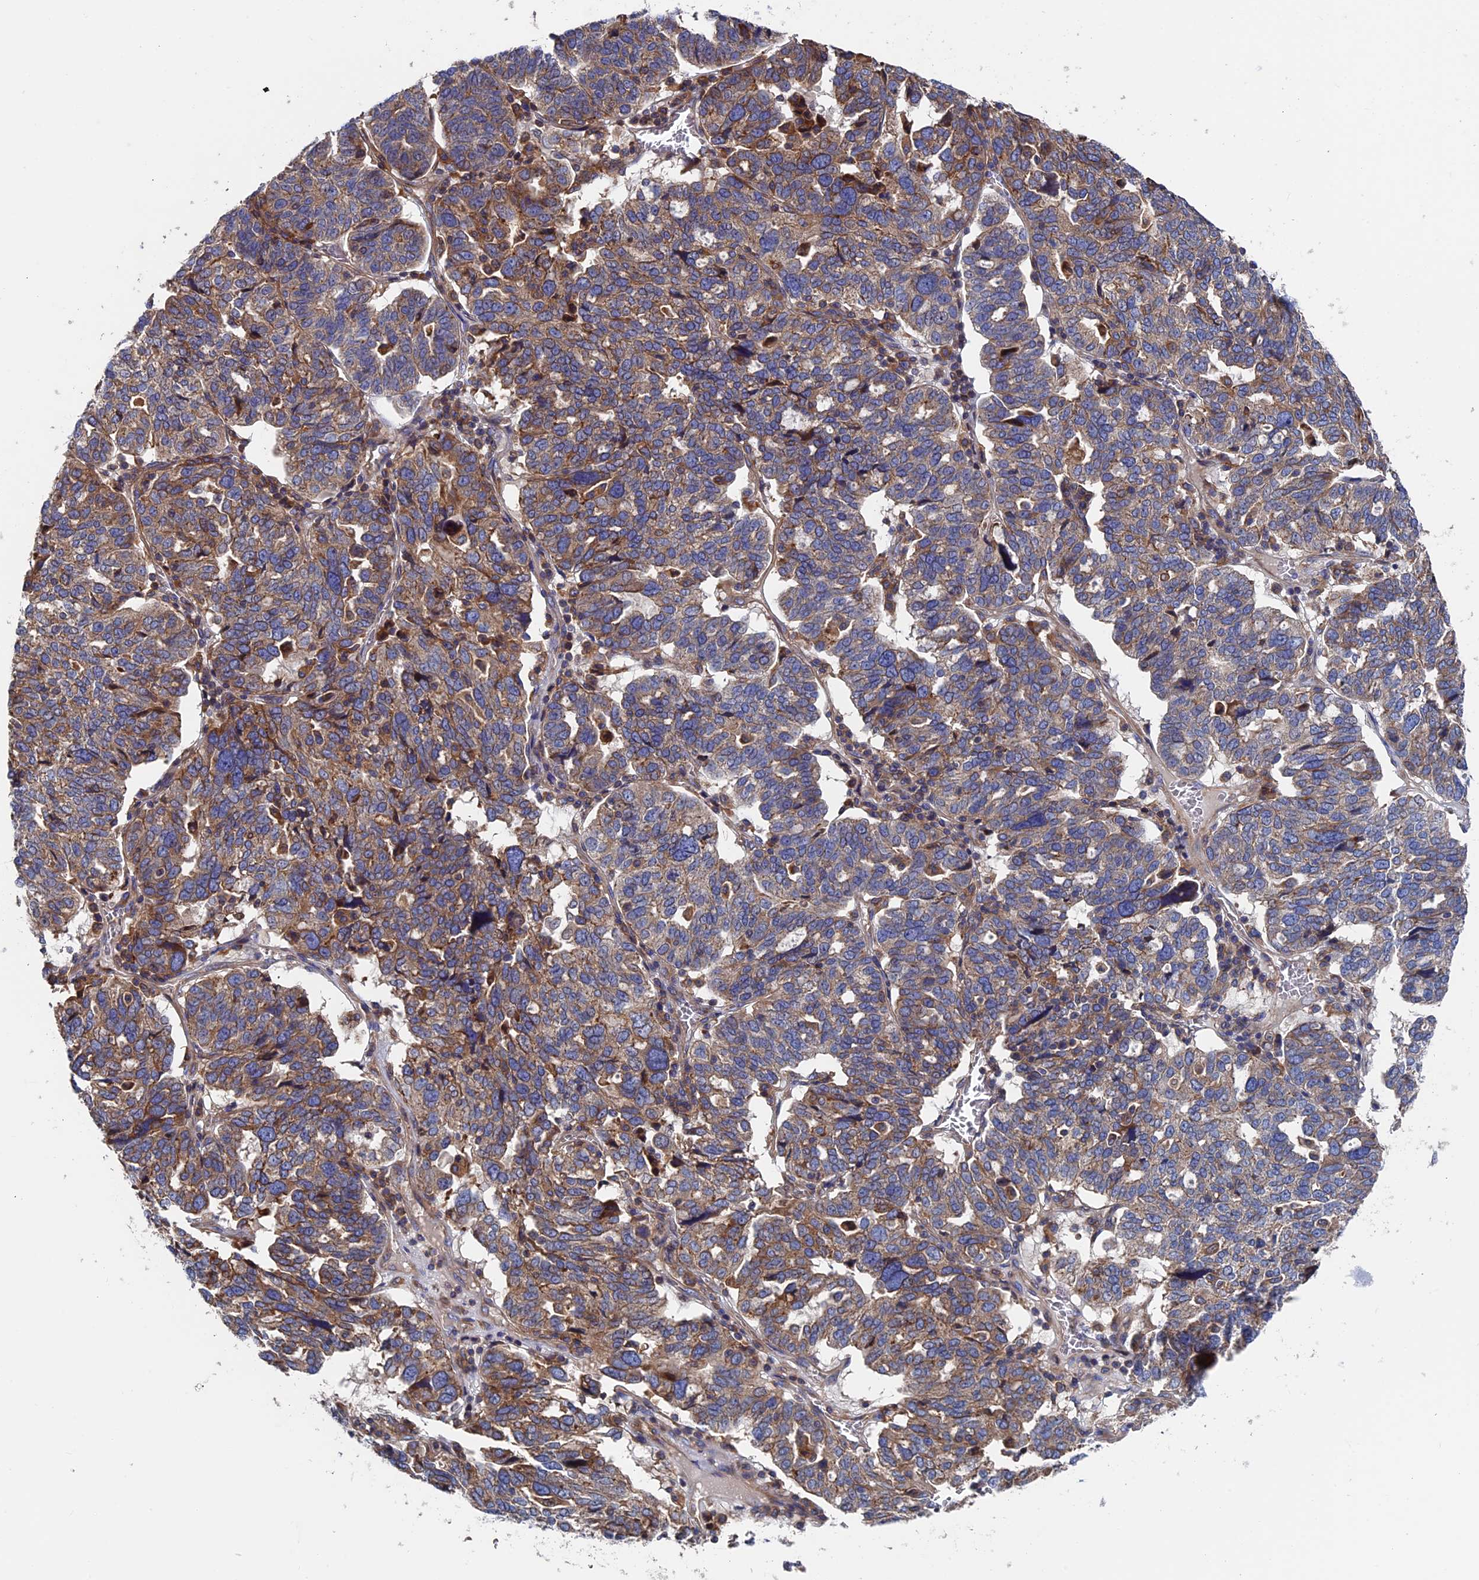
{"staining": {"intensity": "moderate", "quantity": ">75%", "location": "cytoplasmic/membranous"}, "tissue": "ovarian cancer", "cell_type": "Tumor cells", "image_type": "cancer", "snomed": [{"axis": "morphology", "description": "Cystadenocarcinoma, serous, NOS"}, {"axis": "topography", "description": "Ovary"}], "caption": "Protein staining exhibits moderate cytoplasmic/membranous staining in approximately >75% of tumor cells in serous cystadenocarcinoma (ovarian).", "gene": "DNAJC3", "patient": {"sex": "female", "age": 59}}